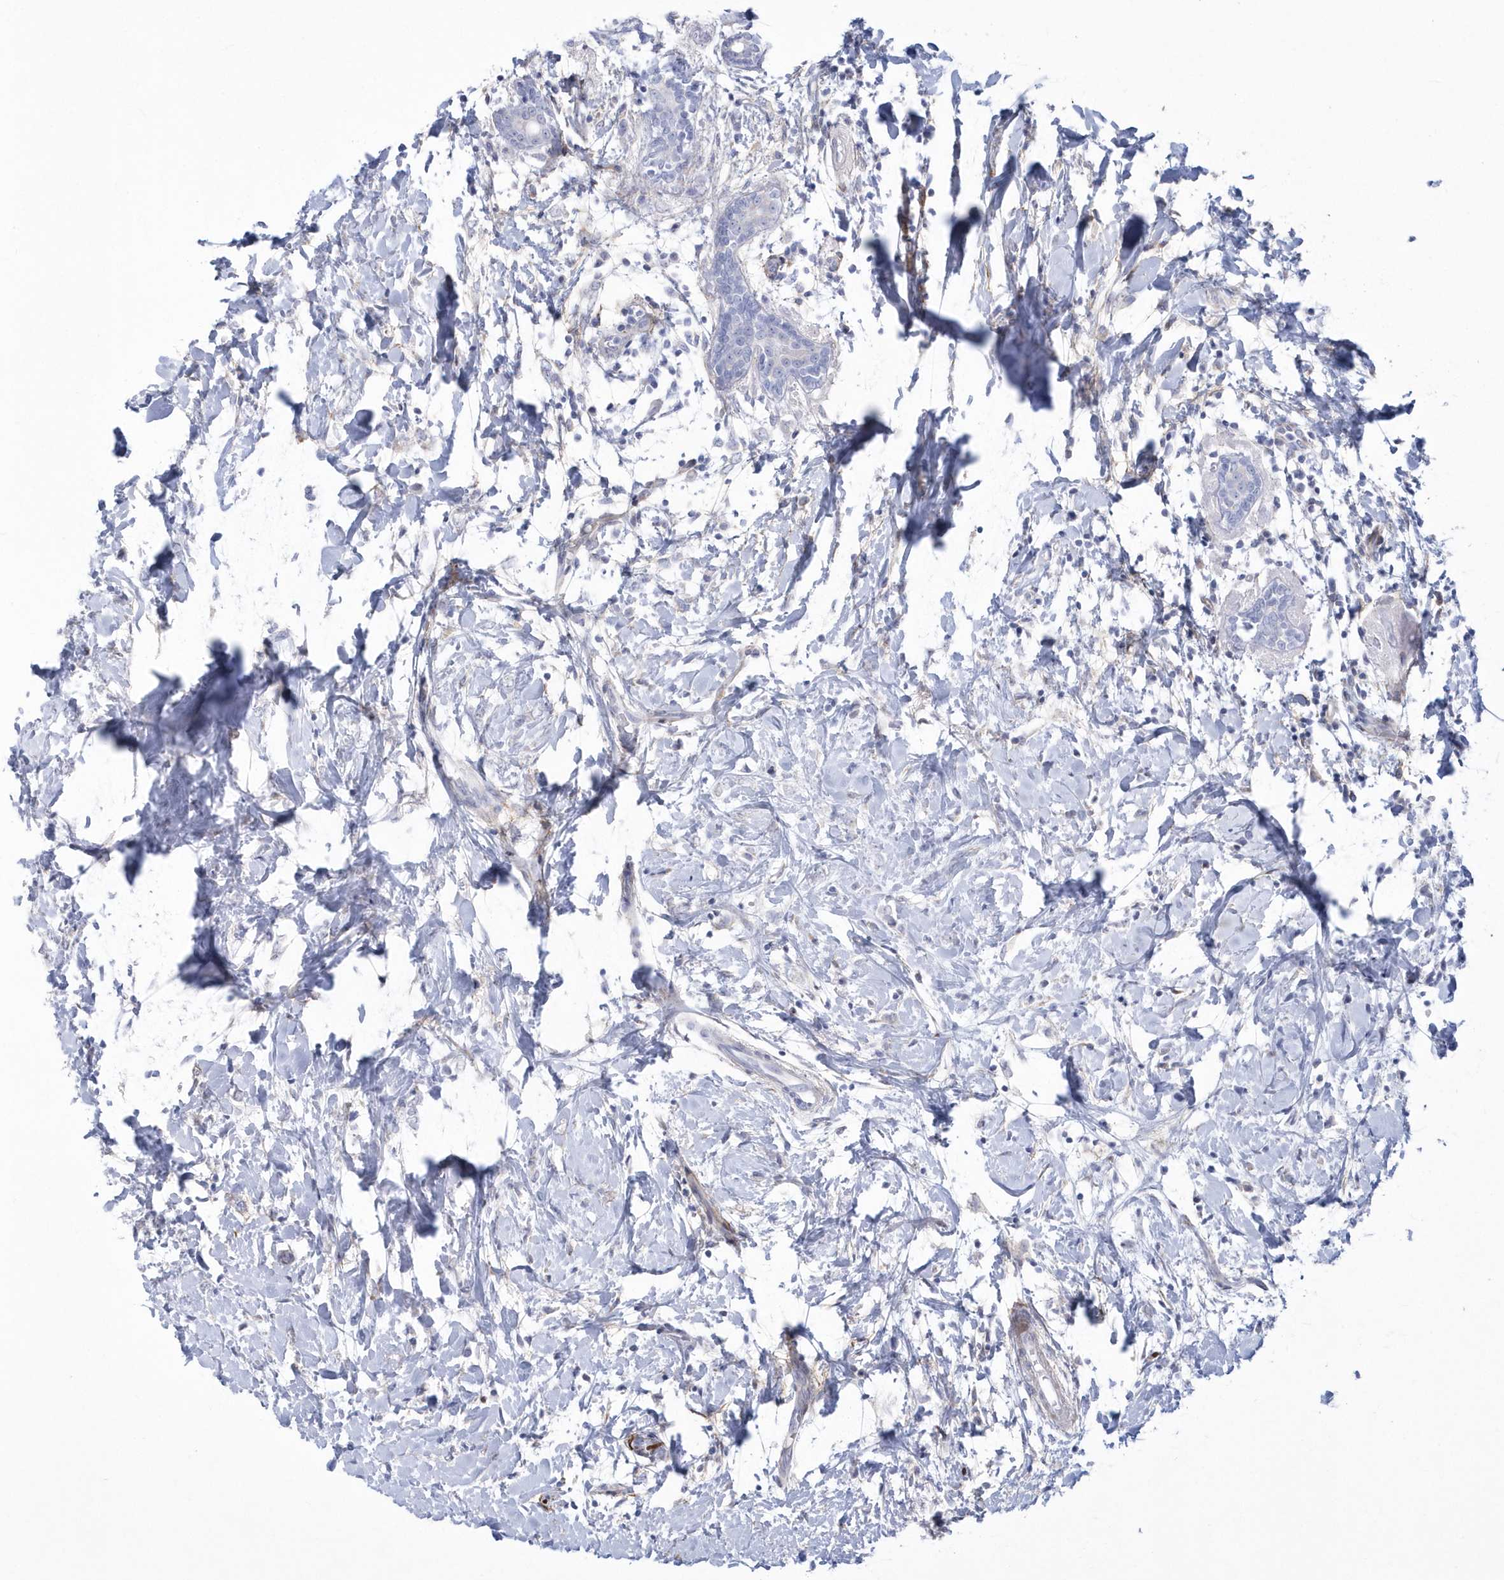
{"staining": {"intensity": "negative", "quantity": "none", "location": "none"}, "tissue": "breast cancer", "cell_type": "Tumor cells", "image_type": "cancer", "snomed": [{"axis": "morphology", "description": "Normal tissue, NOS"}, {"axis": "morphology", "description": "Lobular carcinoma"}, {"axis": "topography", "description": "Breast"}], "caption": "A photomicrograph of human breast cancer (lobular carcinoma) is negative for staining in tumor cells. (Stains: DAB (3,3'-diaminobenzidine) immunohistochemistry with hematoxylin counter stain, Microscopy: brightfield microscopy at high magnification).", "gene": "WDR27", "patient": {"sex": "female", "age": 47}}